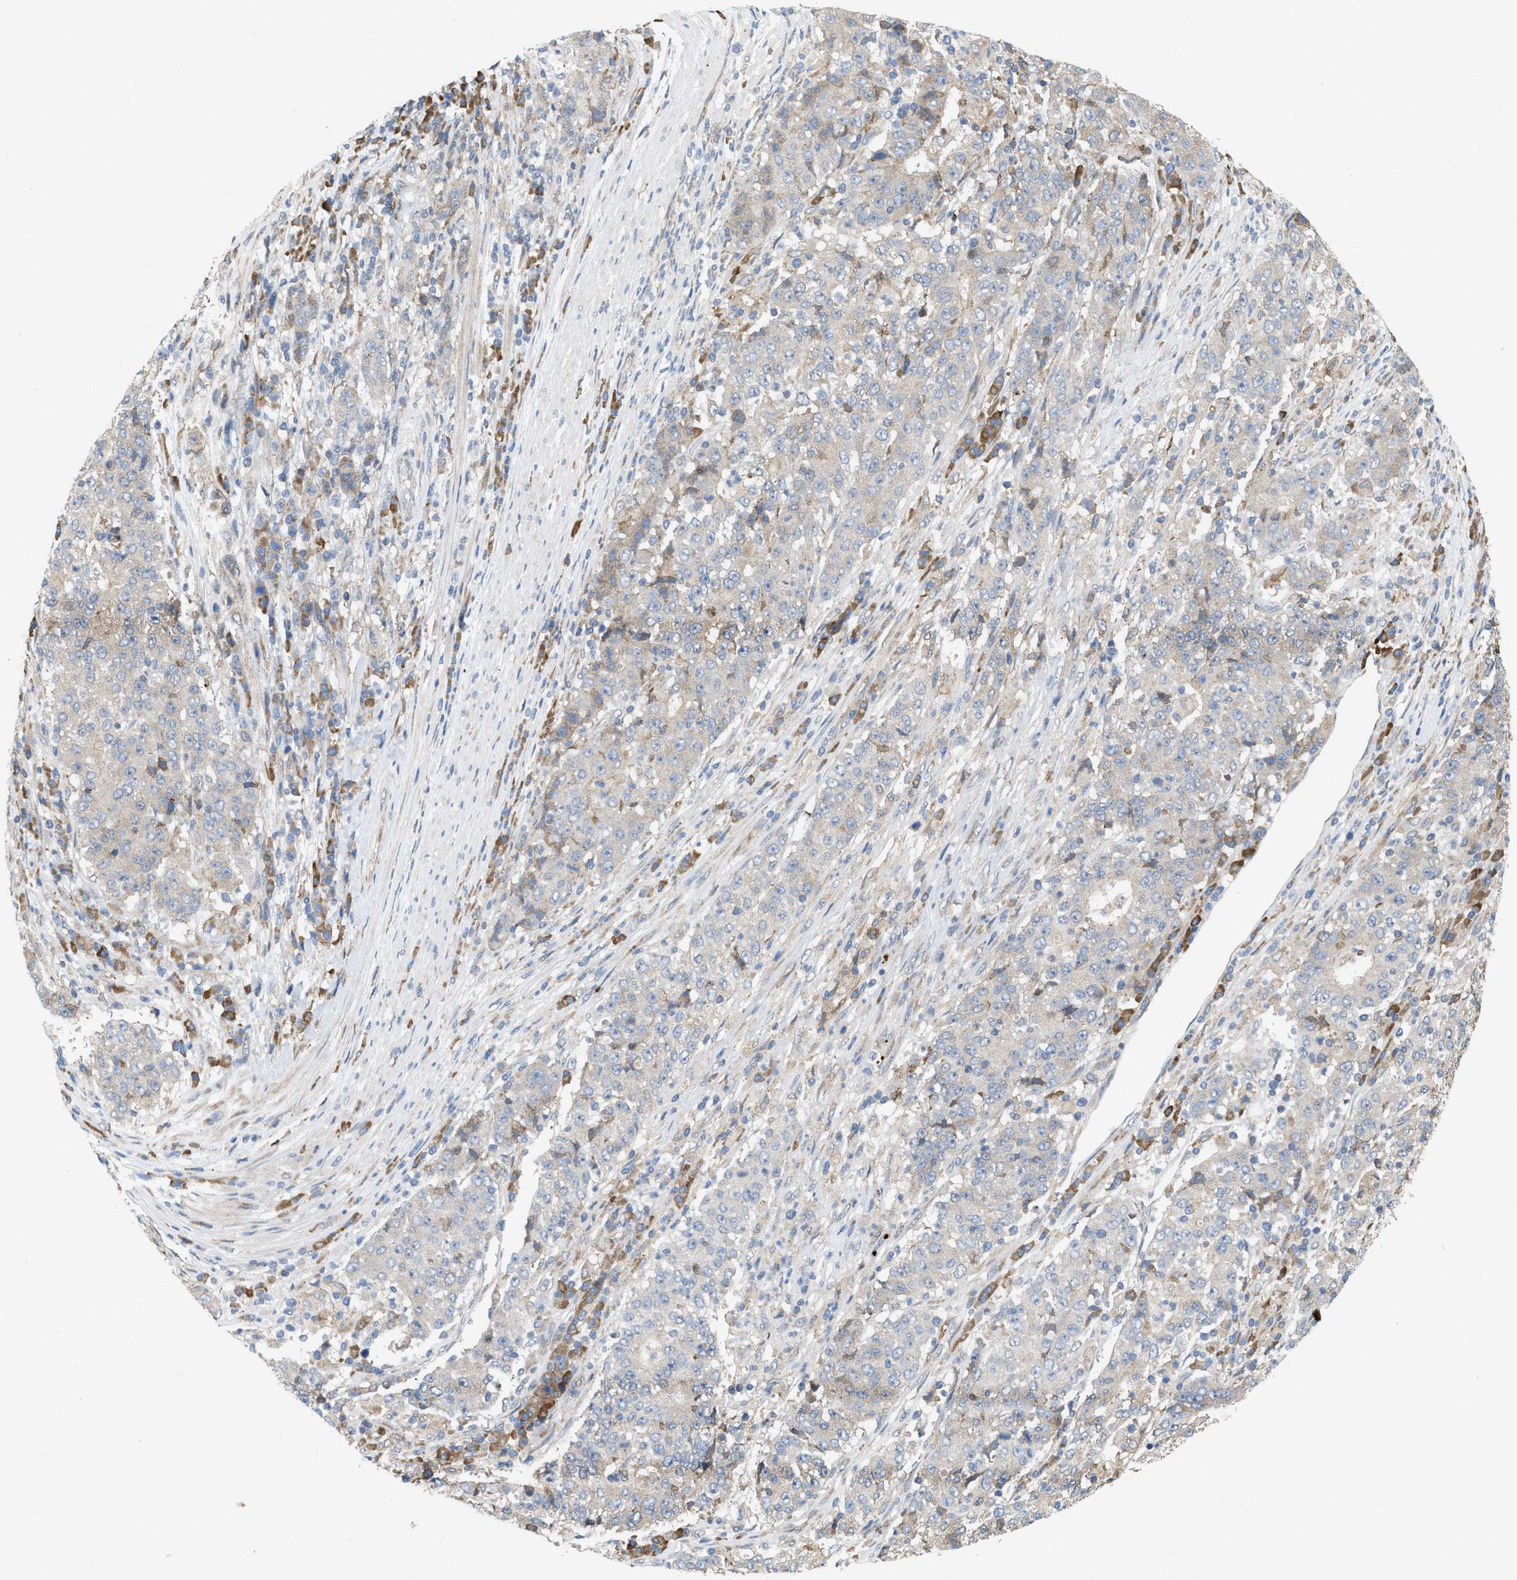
{"staining": {"intensity": "weak", "quantity": "<25%", "location": "cytoplasmic/membranous"}, "tissue": "stomach cancer", "cell_type": "Tumor cells", "image_type": "cancer", "snomed": [{"axis": "morphology", "description": "Adenocarcinoma, NOS"}, {"axis": "topography", "description": "Stomach"}], "caption": "An image of adenocarcinoma (stomach) stained for a protein demonstrates no brown staining in tumor cells.", "gene": "MFSD6", "patient": {"sex": "male", "age": 59}}